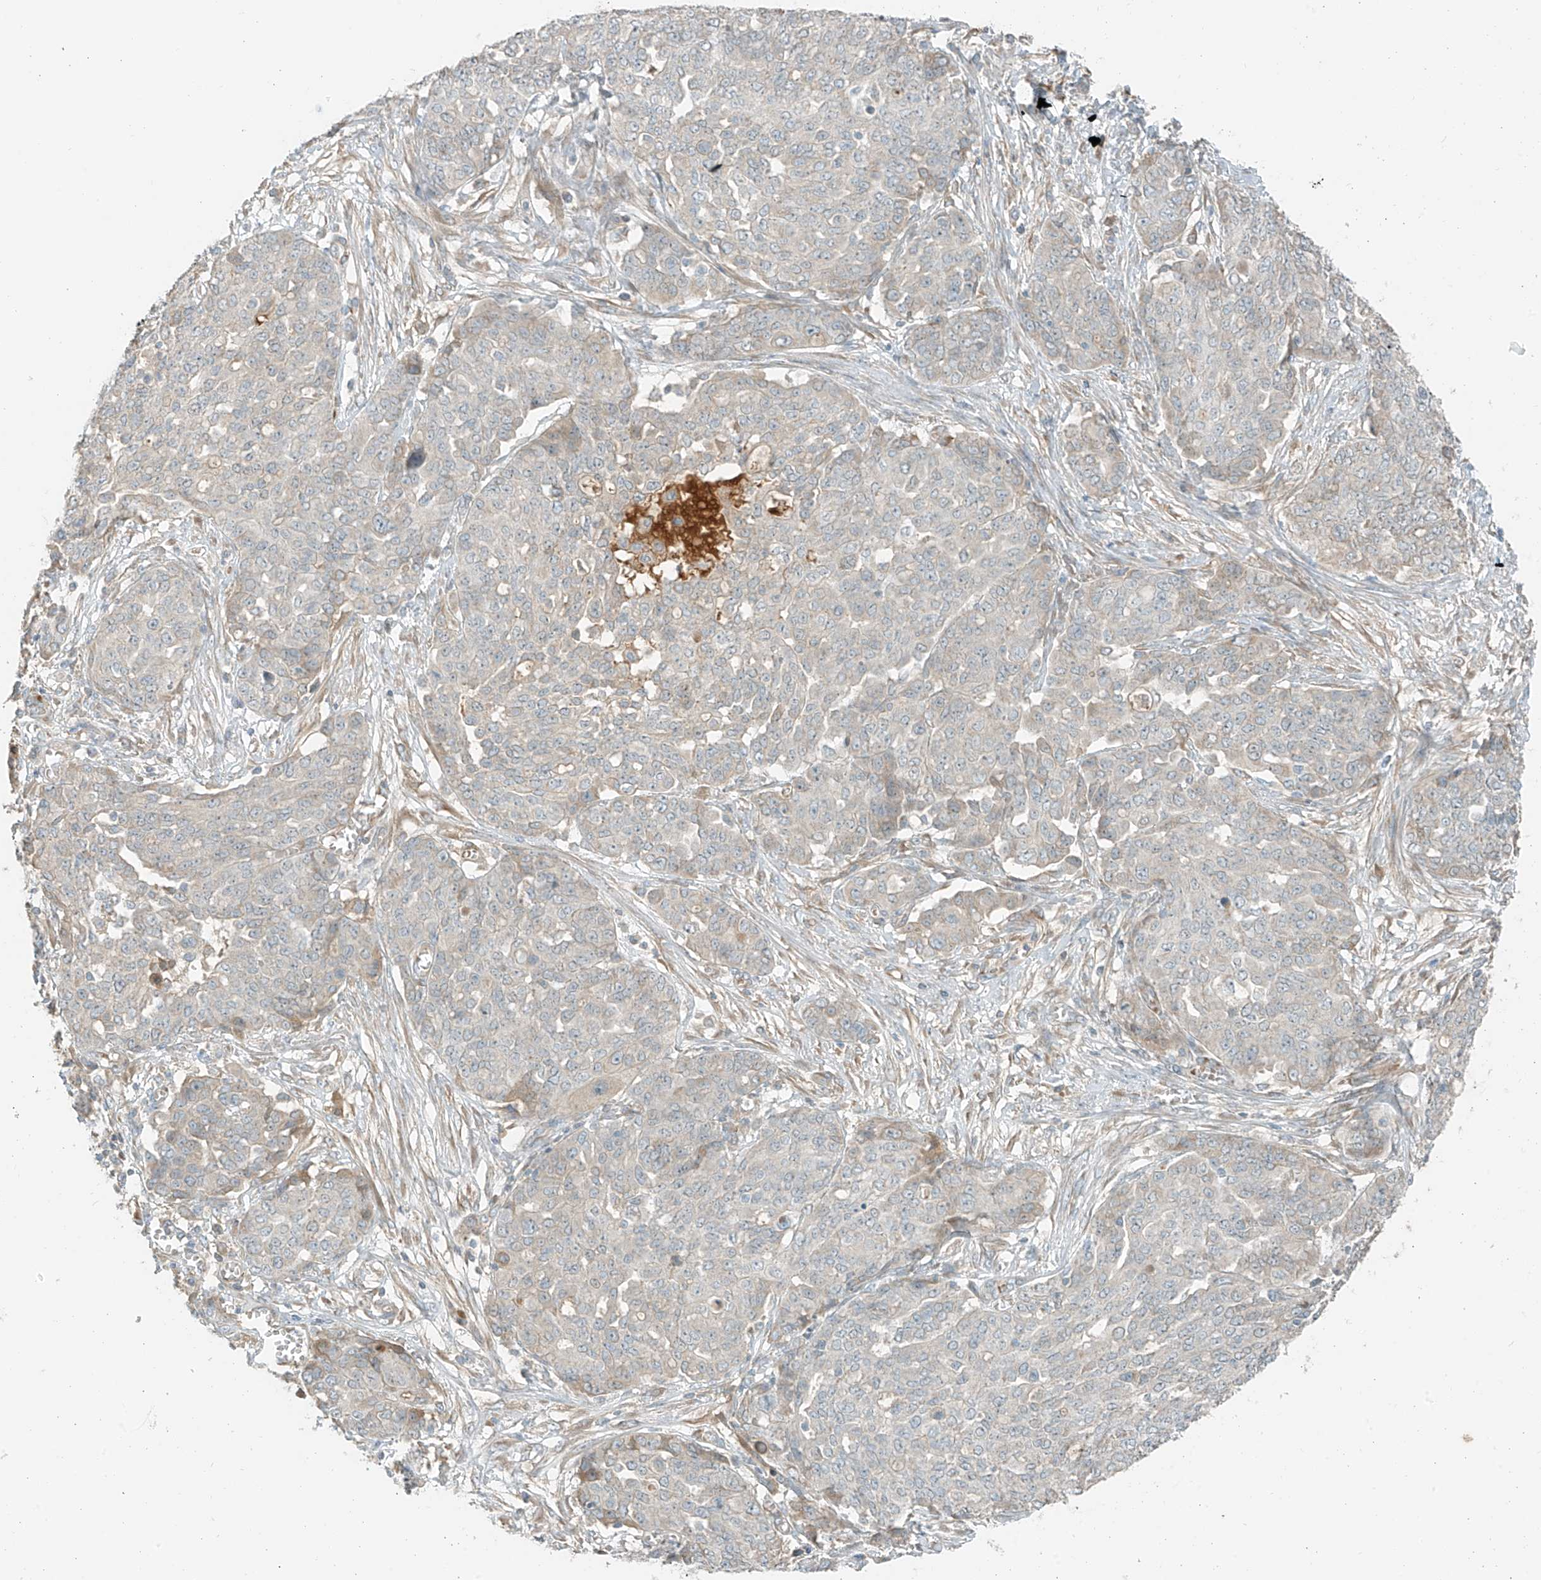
{"staining": {"intensity": "negative", "quantity": "none", "location": "none"}, "tissue": "ovarian cancer", "cell_type": "Tumor cells", "image_type": "cancer", "snomed": [{"axis": "morphology", "description": "Cystadenocarcinoma, serous, NOS"}, {"axis": "topography", "description": "Soft tissue"}, {"axis": "topography", "description": "Ovary"}], "caption": "Immunohistochemistry (IHC) image of neoplastic tissue: human ovarian cancer (serous cystadenocarcinoma) stained with DAB shows no significant protein positivity in tumor cells.", "gene": "FSTL1", "patient": {"sex": "female", "age": 57}}